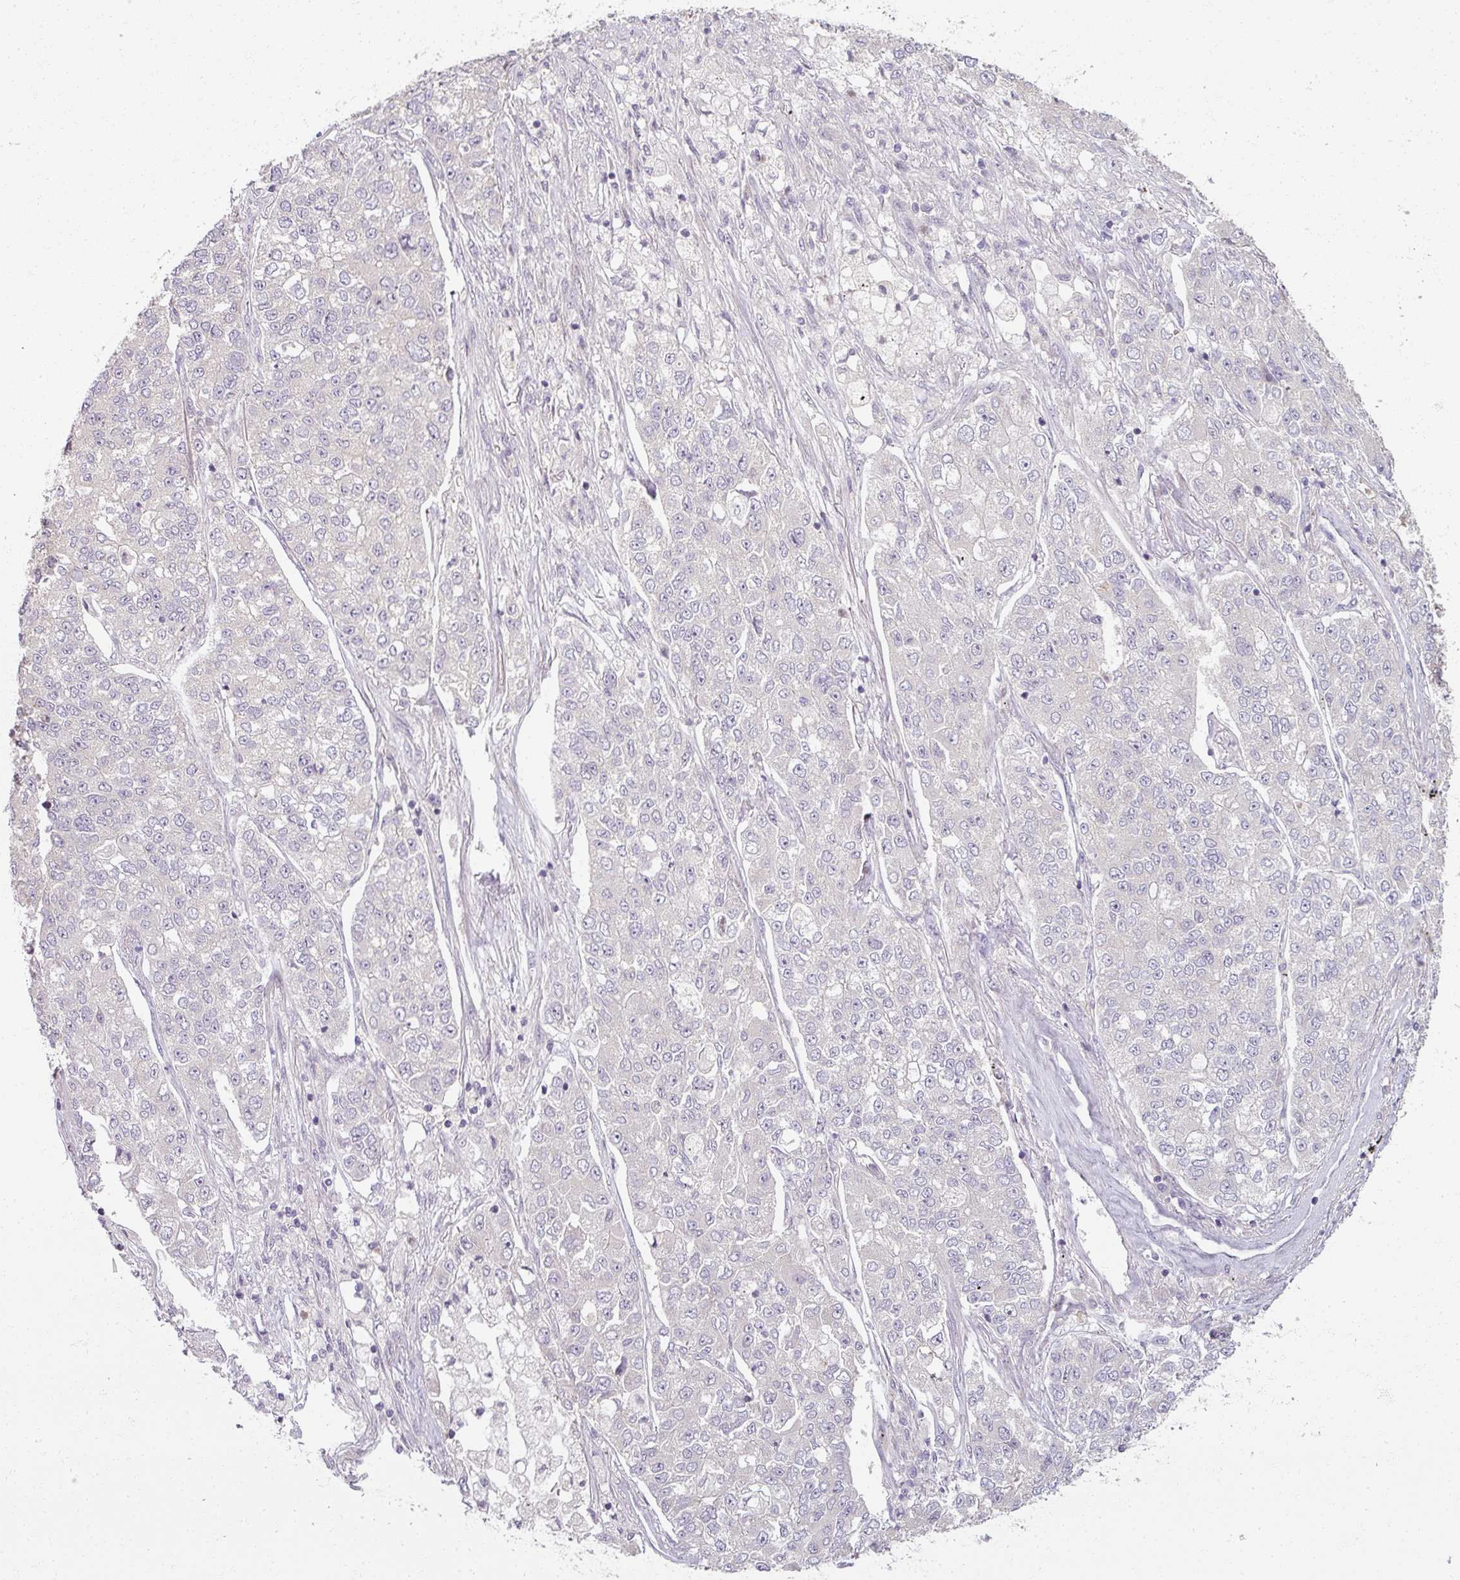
{"staining": {"intensity": "negative", "quantity": "none", "location": "none"}, "tissue": "lung cancer", "cell_type": "Tumor cells", "image_type": "cancer", "snomed": [{"axis": "morphology", "description": "Adenocarcinoma, NOS"}, {"axis": "topography", "description": "Lung"}], "caption": "Micrograph shows no significant protein positivity in tumor cells of lung cancer (adenocarcinoma).", "gene": "MYMK", "patient": {"sex": "male", "age": 49}}